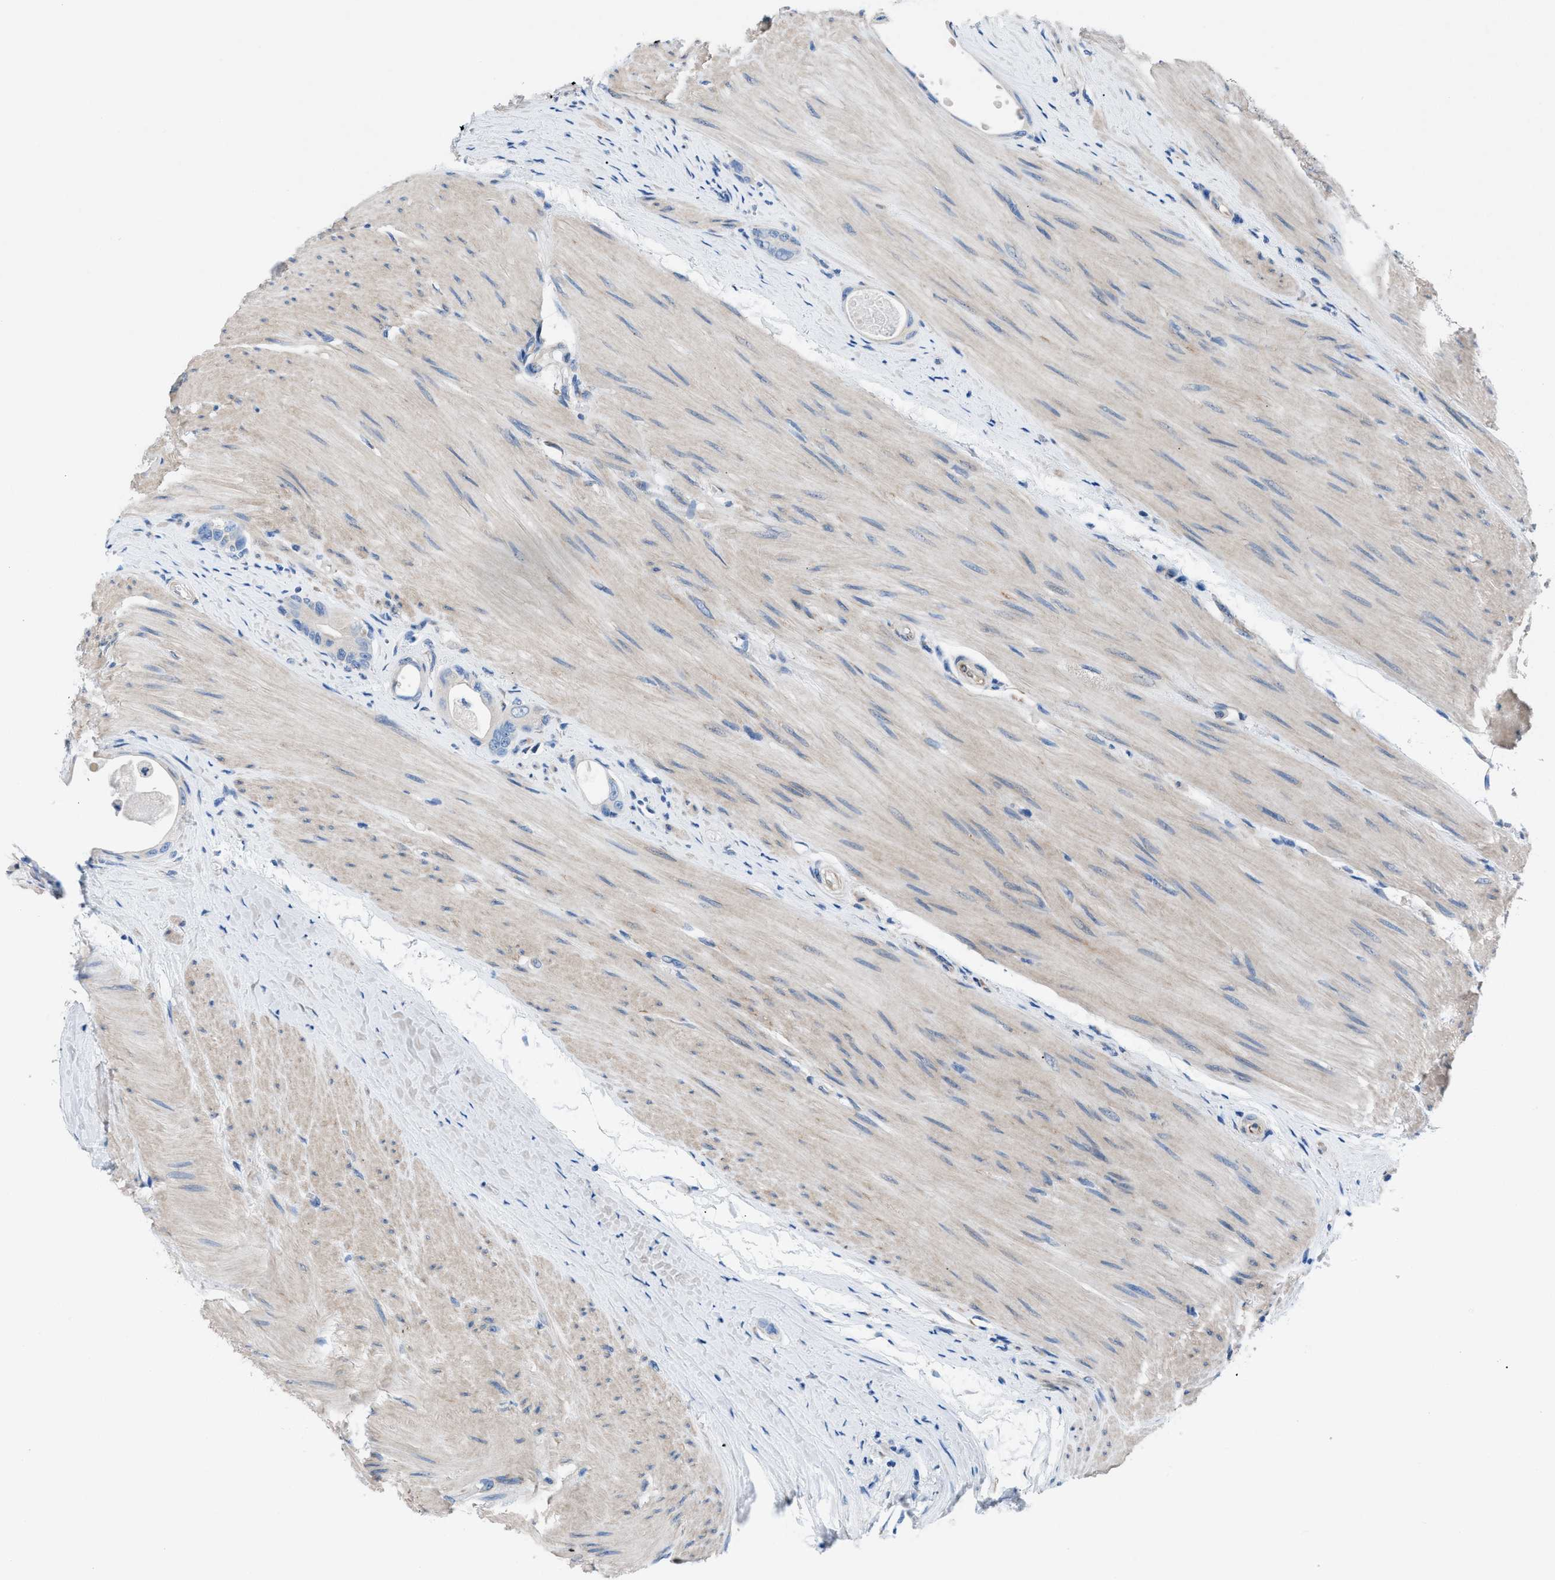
{"staining": {"intensity": "negative", "quantity": "none", "location": "none"}, "tissue": "colorectal cancer", "cell_type": "Tumor cells", "image_type": "cancer", "snomed": [{"axis": "morphology", "description": "Adenocarcinoma, NOS"}, {"axis": "topography", "description": "Rectum"}], "caption": "Immunohistochemistry (IHC) of adenocarcinoma (colorectal) exhibits no positivity in tumor cells.", "gene": "ITPR1", "patient": {"sex": "male", "age": 51}}